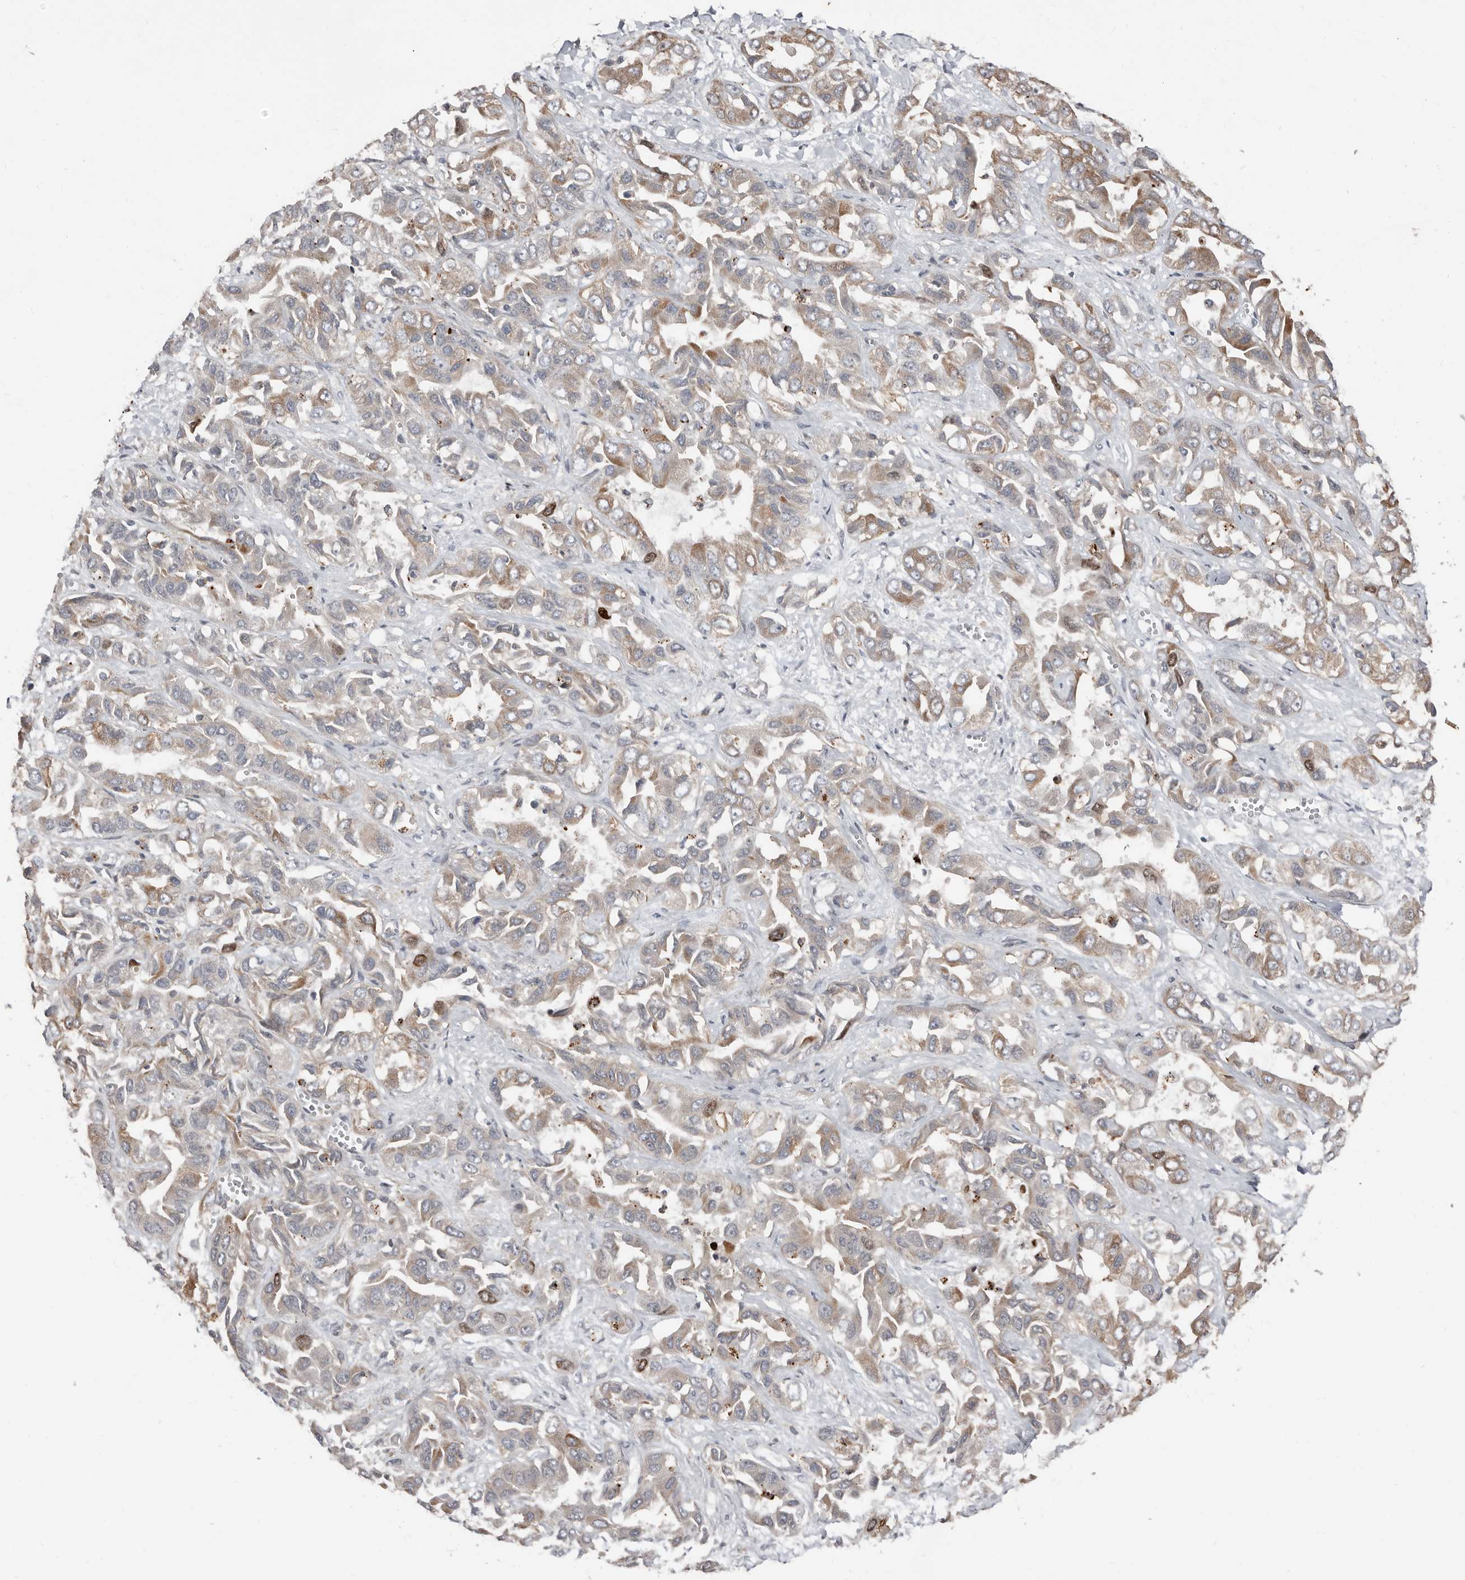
{"staining": {"intensity": "moderate", "quantity": "25%-75%", "location": "cytoplasmic/membranous"}, "tissue": "liver cancer", "cell_type": "Tumor cells", "image_type": "cancer", "snomed": [{"axis": "morphology", "description": "Cholangiocarcinoma"}, {"axis": "topography", "description": "Liver"}], "caption": "A high-resolution image shows immunohistochemistry (IHC) staining of liver cholangiocarcinoma, which exhibits moderate cytoplasmic/membranous staining in approximately 25%-75% of tumor cells. The staining is performed using DAB brown chromogen to label protein expression. The nuclei are counter-stained blue using hematoxylin.", "gene": "SMYD4", "patient": {"sex": "female", "age": 52}}